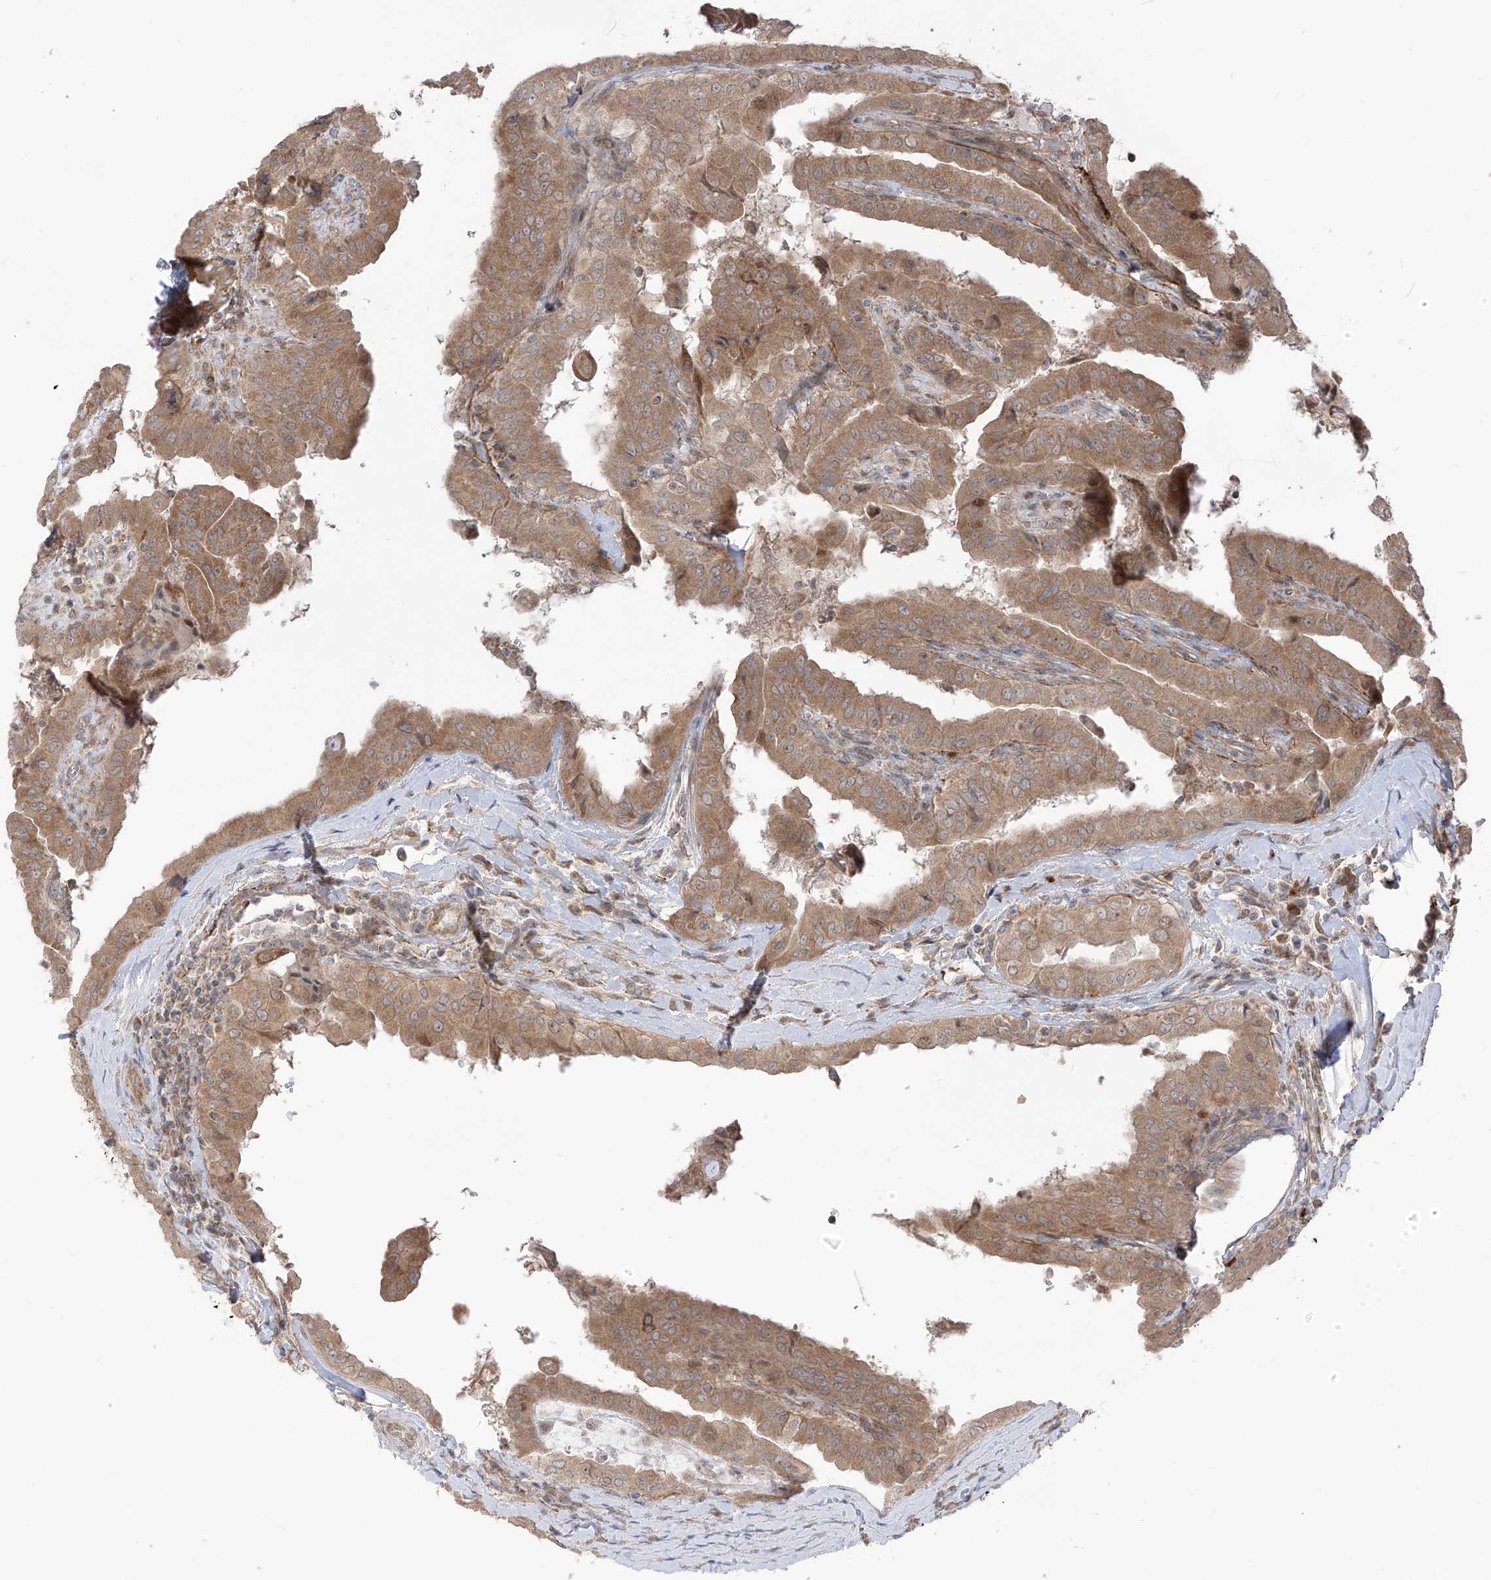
{"staining": {"intensity": "moderate", "quantity": ">75%", "location": "cytoplasmic/membranous"}, "tissue": "thyroid cancer", "cell_type": "Tumor cells", "image_type": "cancer", "snomed": [{"axis": "morphology", "description": "Papillary adenocarcinoma, NOS"}, {"axis": "topography", "description": "Thyroid gland"}], "caption": "Immunohistochemistry (IHC) (DAB (3,3'-diaminobenzidine)) staining of papillary adenocarcinoma (thyroid) exhibits moderate cytoplasmic/membranous protein positivity in about >75% of tumor cells.", "gene": "PDE11A", "patient": {"sex": "male", "age": 33}}